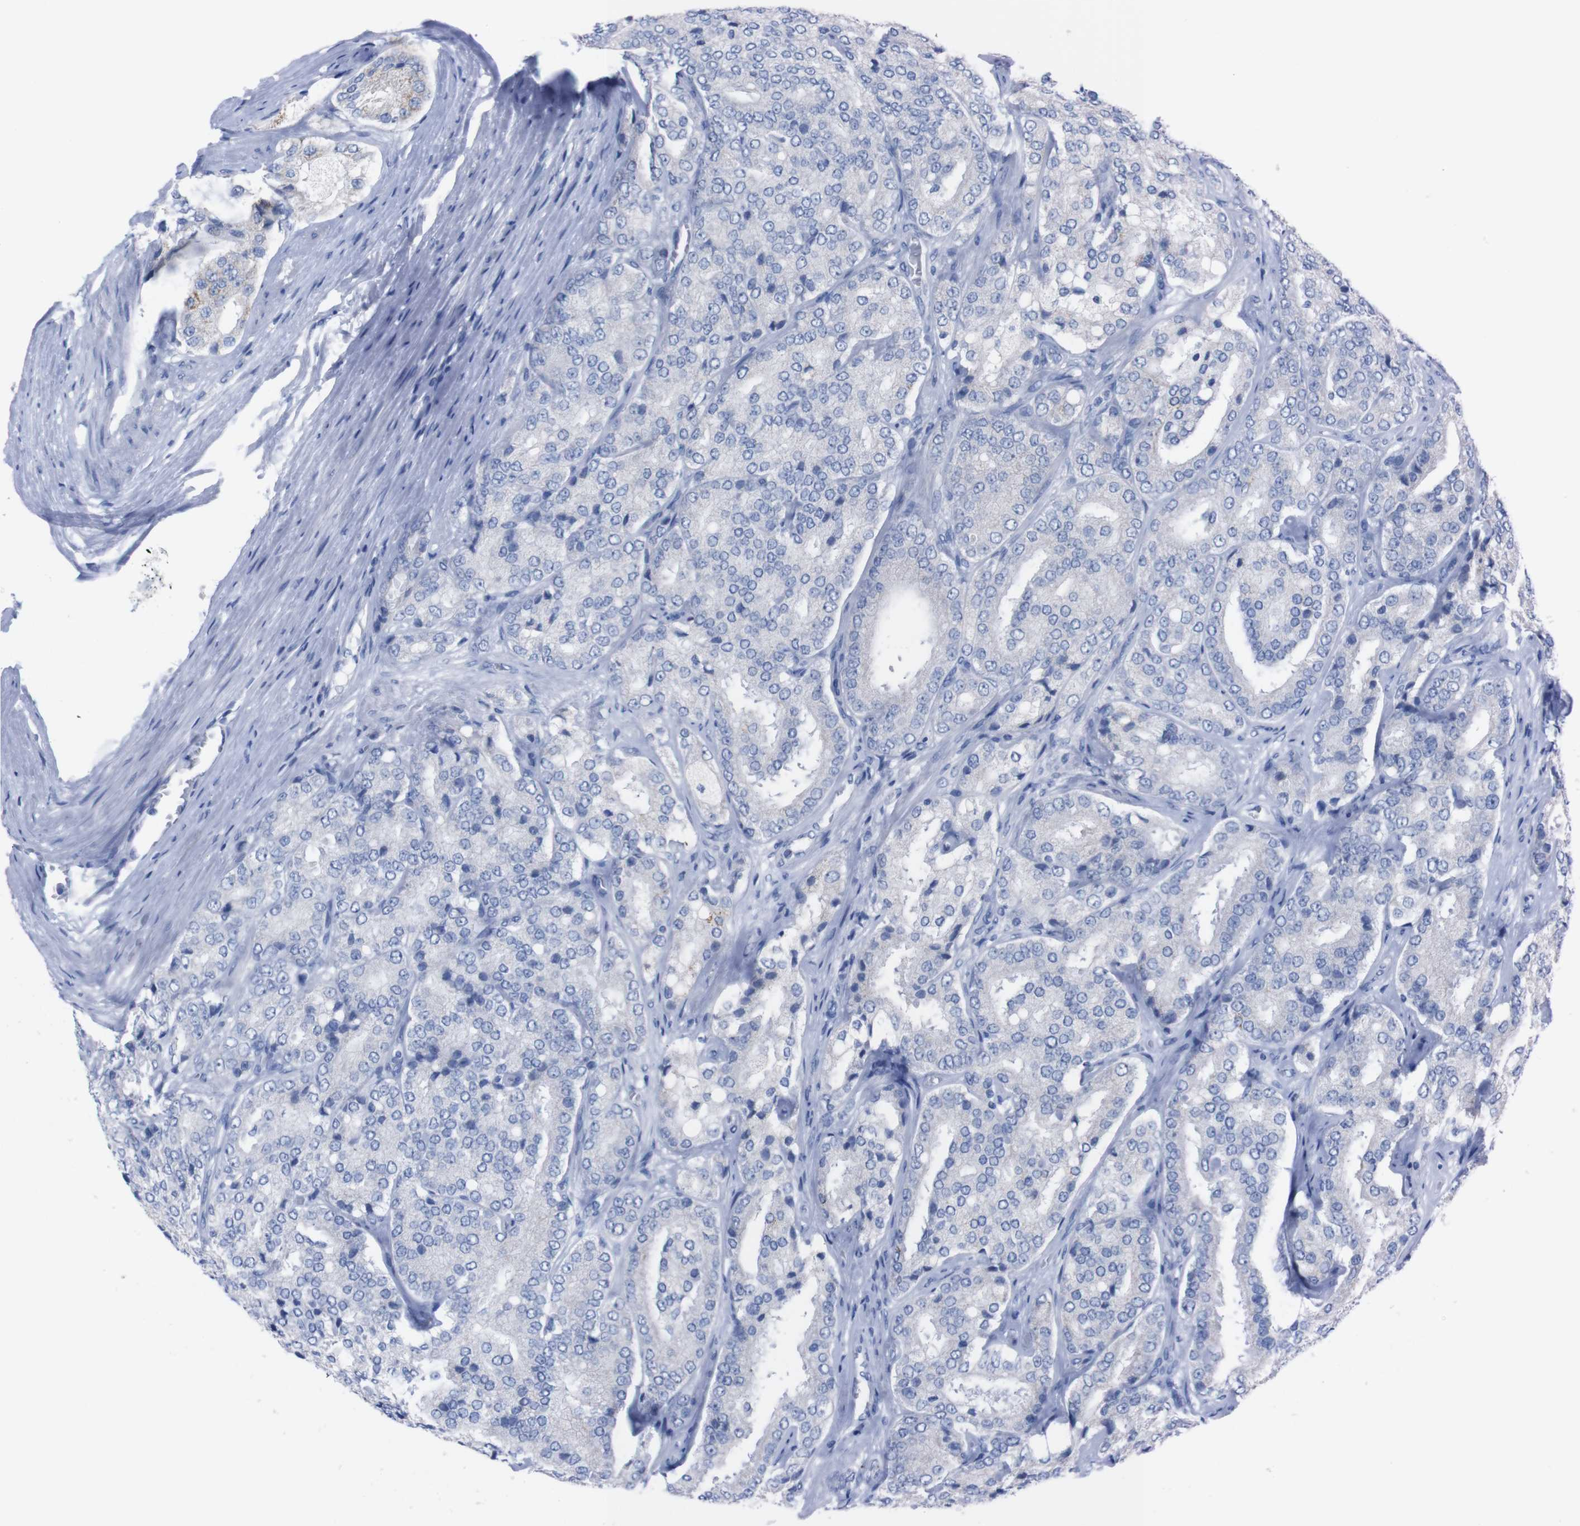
{"staining": {"intensity": "negative", "quantity": "none", "location": "none"}, "tissue": "prostate cancer", "cell_type": "Tumor cells", "image_type": "cancer", "snomed": [{"axis": "morphology", "description": "Adenocarcinoma, High grade"}, {"axis": "topography", "description": "Prostate"}], "caption": "Immunohistochemistry (IHC) image of neoplastic tissue: human adenocarcinoma (high-grade) (prostate) stained with DAB exhibits no significant protein expression in tumor cells.", "gene": "TMEM243", "patient": {"sex": "male", "age": 65}}